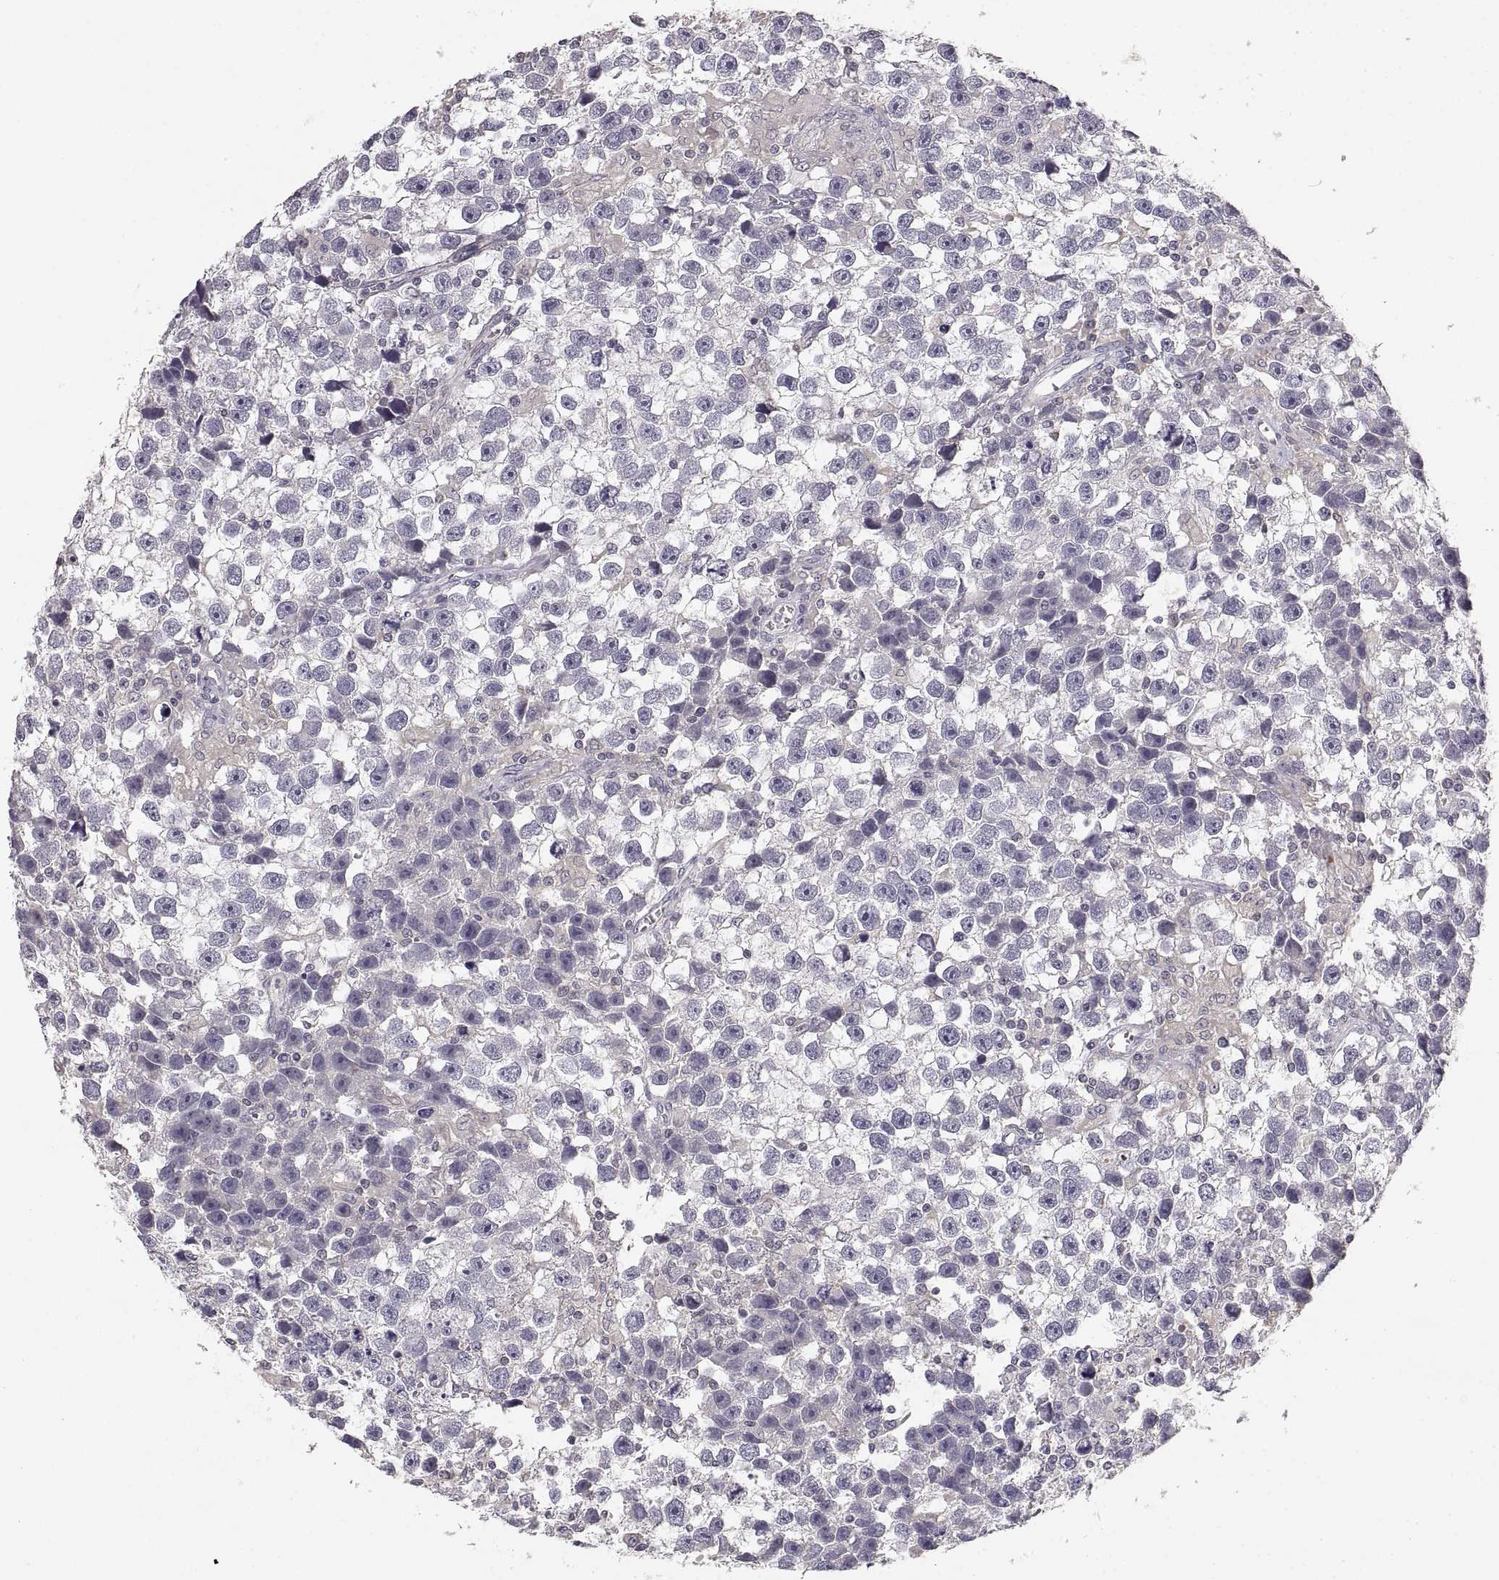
{"staining": {"intensity": "negative", "quantity": "none", "location": "none"}, "tissue": "testis cancer", "cell_type": "Tumor cells", "image_type": "cancer", "snomed": [{"axis": "morphology", "description": "Seminoma, NOS"}, {"axis": "topography", "description": "Testis"}], "caption": "This is an IHC image of testis seminoma. There is no expression in tumor cells.", "gene": "RUNDC3A", "patient": {"sex": "male", "age": 43}}